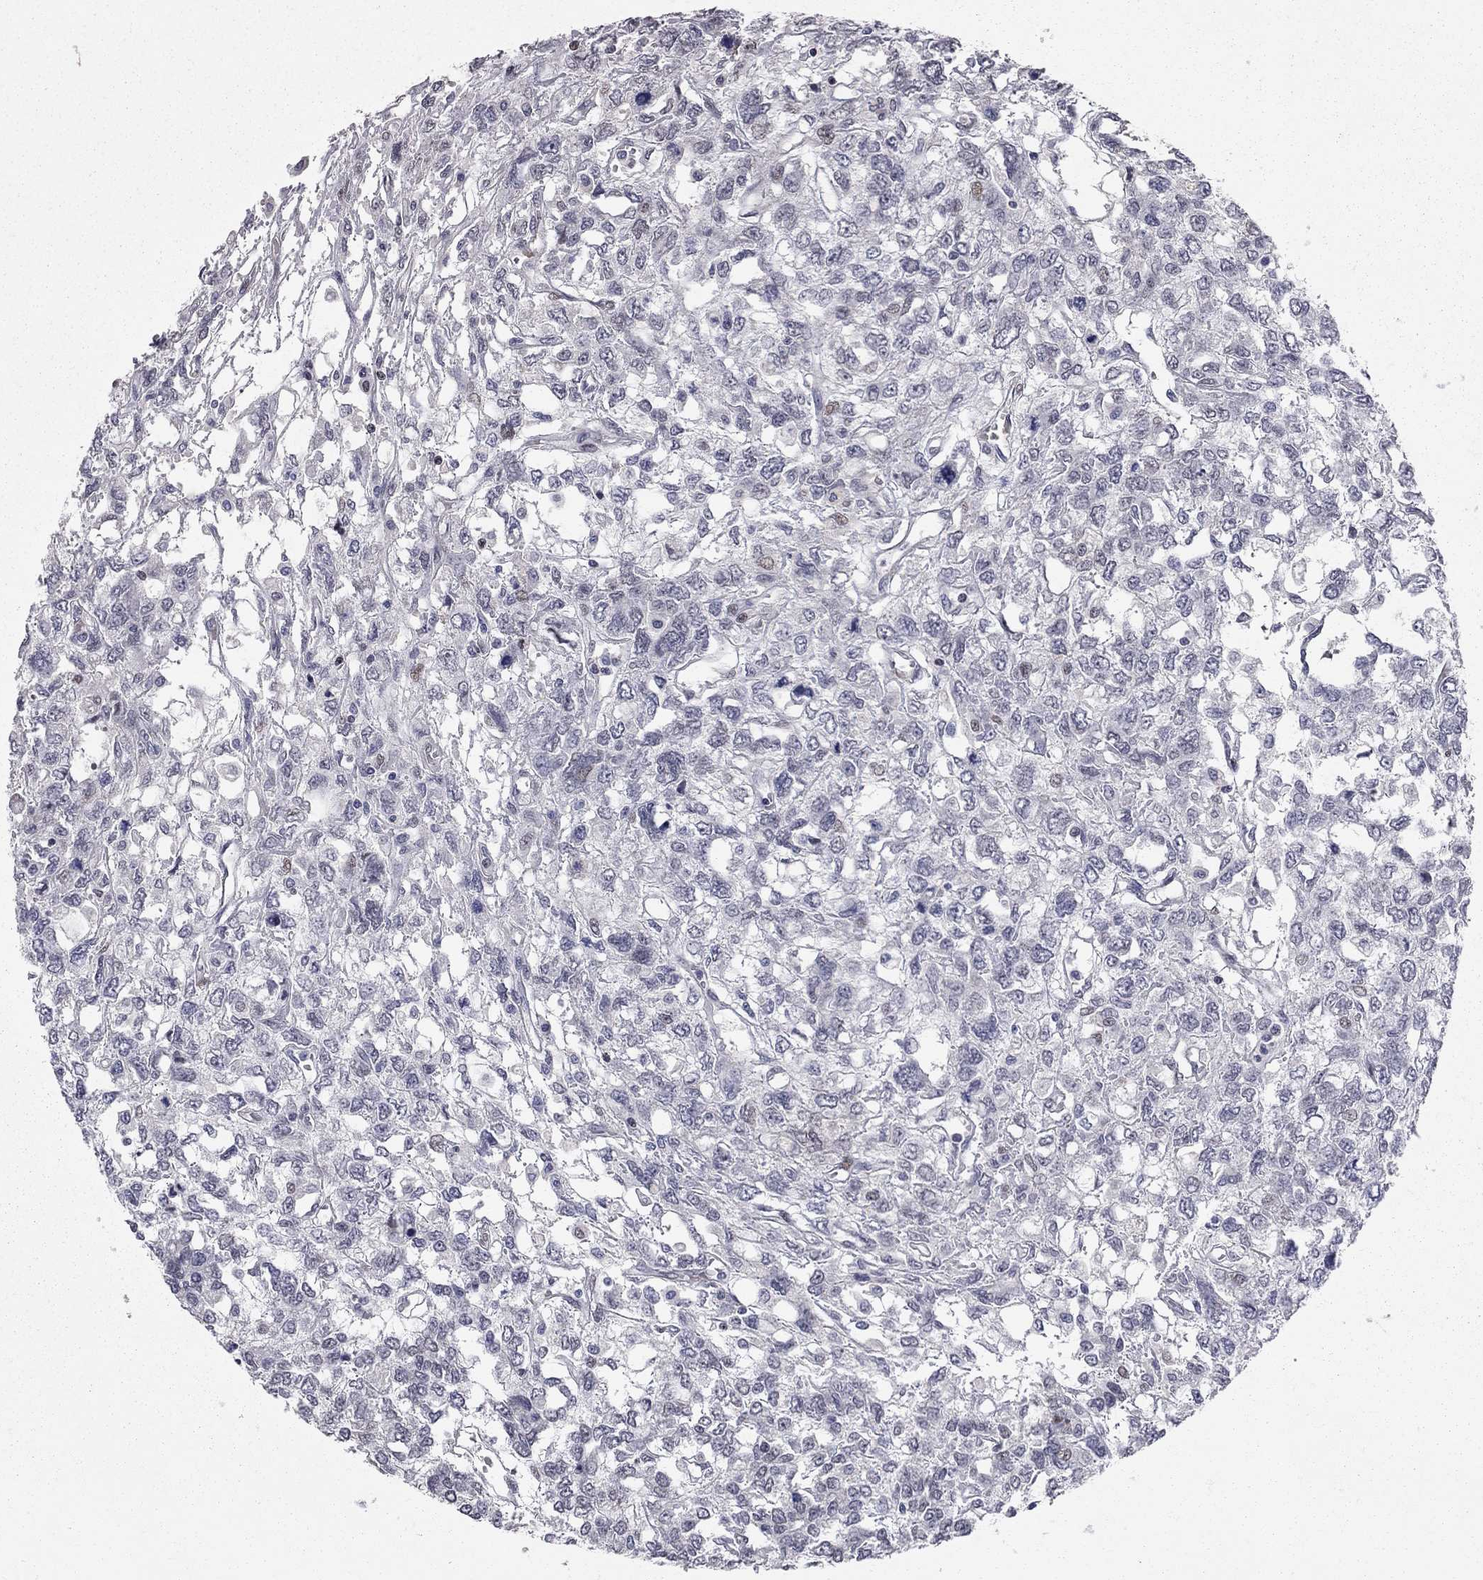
{"staining": {"intensity": "negative", "quantity": "none", "location": "none"}, "tissue": "testis cancer", "cell_type": "Tumor cells", "image_type": "cancer", "snomed": [{"axis": "morphology", "description": "Seminoma, NOS"}, {"axis": "topography", "description": "Testis"}], "caption": "Immunohistochemistry micrograph of human testis cancer stained for a protein (brown), which reveals no expression in tumor cells.", "gene": "HDAC3", "patient": {"sex": "male", "age": 52}}